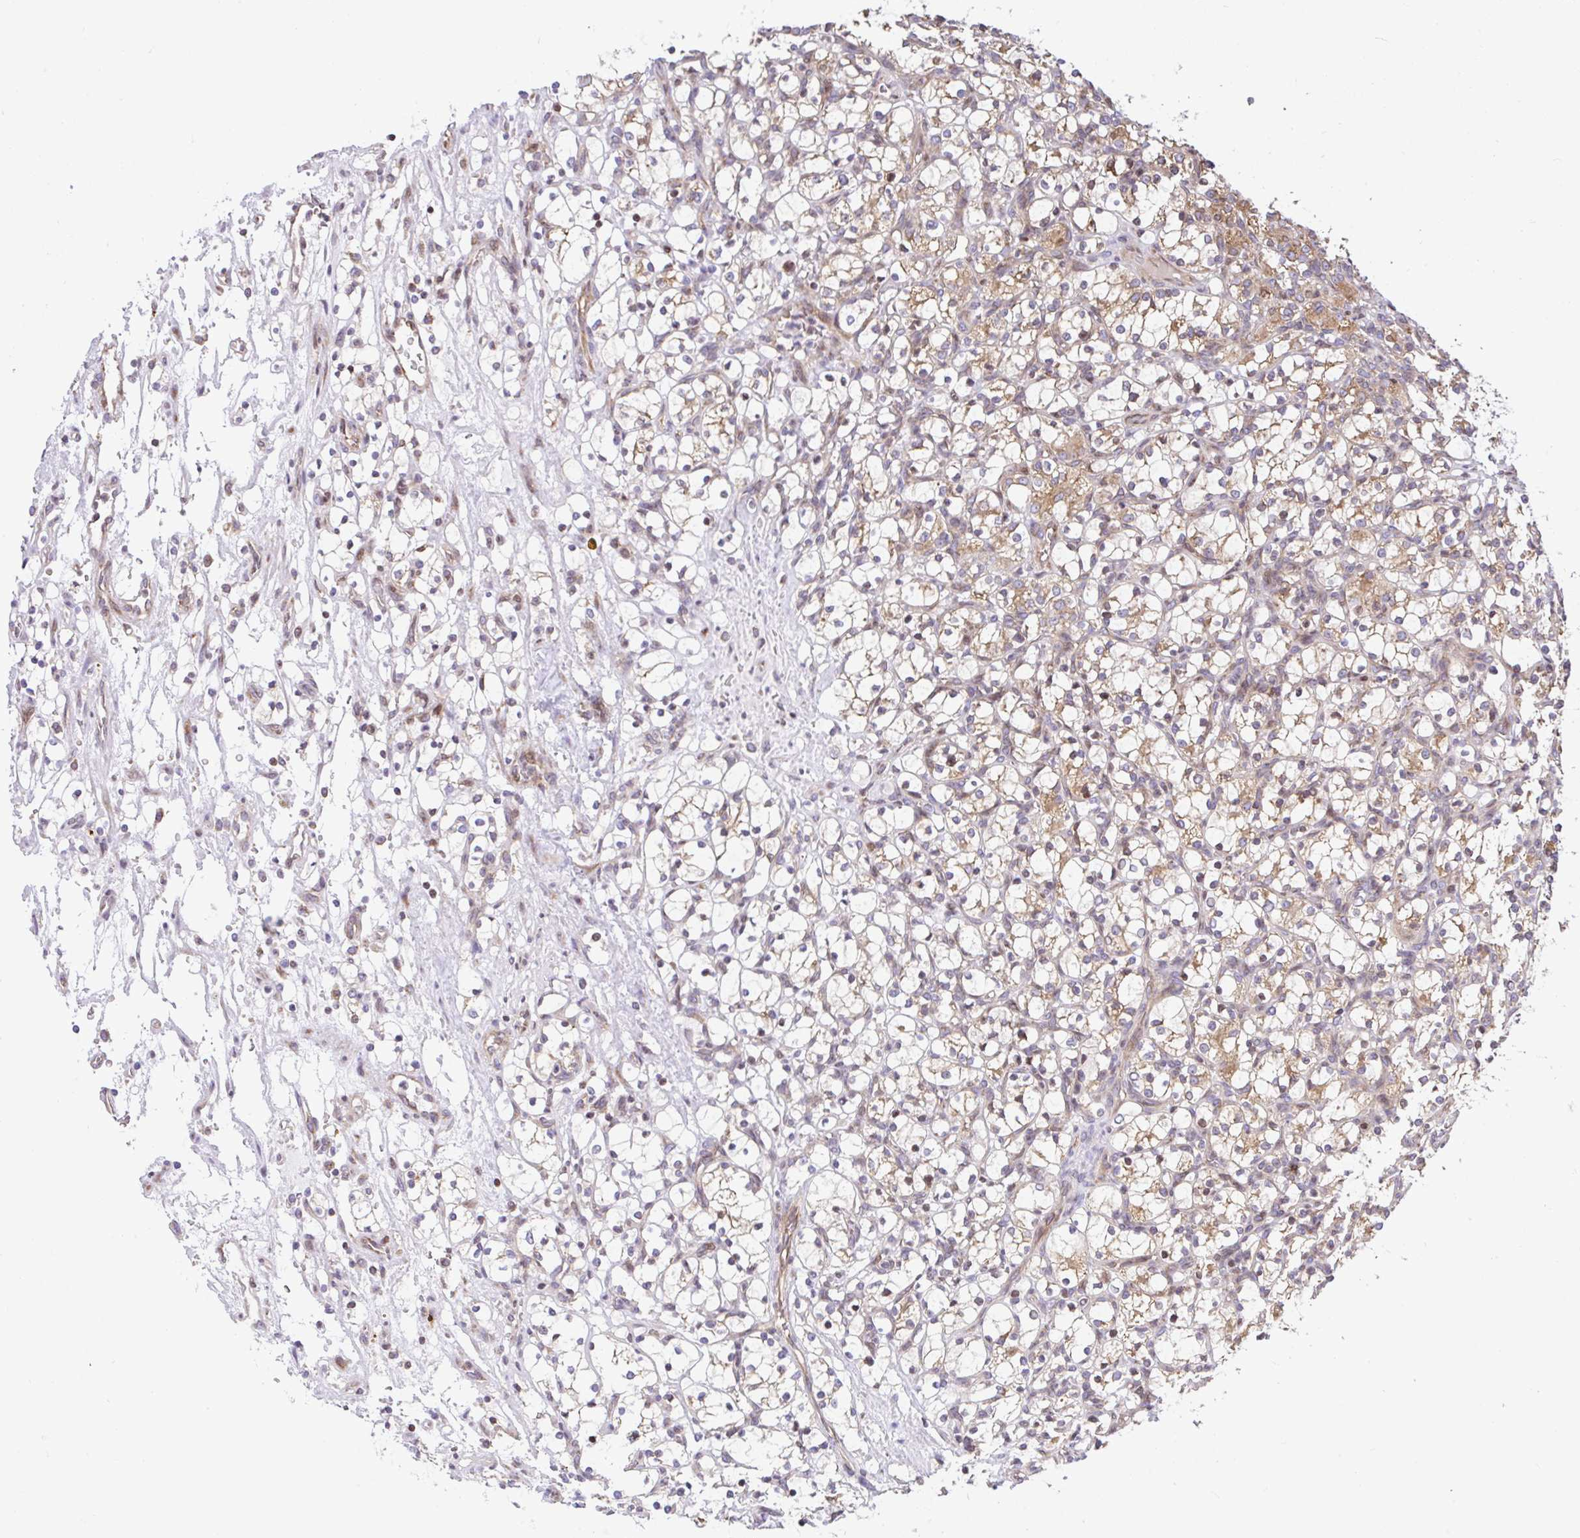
{"staining": {"intensity": "moderate", "quantity": "25%-75%", "location": "cytoplasmic/membranous"}, "tissue": "renal cancer", "cell_type": "Tumor cells", "image_type": "cancer", "snomed": [{"axis": "morphology", "description": "Adenocarcinoma, NOS"}, {"axis": "topography", "description": "Kidney"}], "caption": "Protein analysis of renal cancer tissue displays moderate cytoplasmic/membranous expression in about 25%-75% of tumor cells.", "gene": "FIGNL1", "patient": {"sex": "female", "age": 69}}